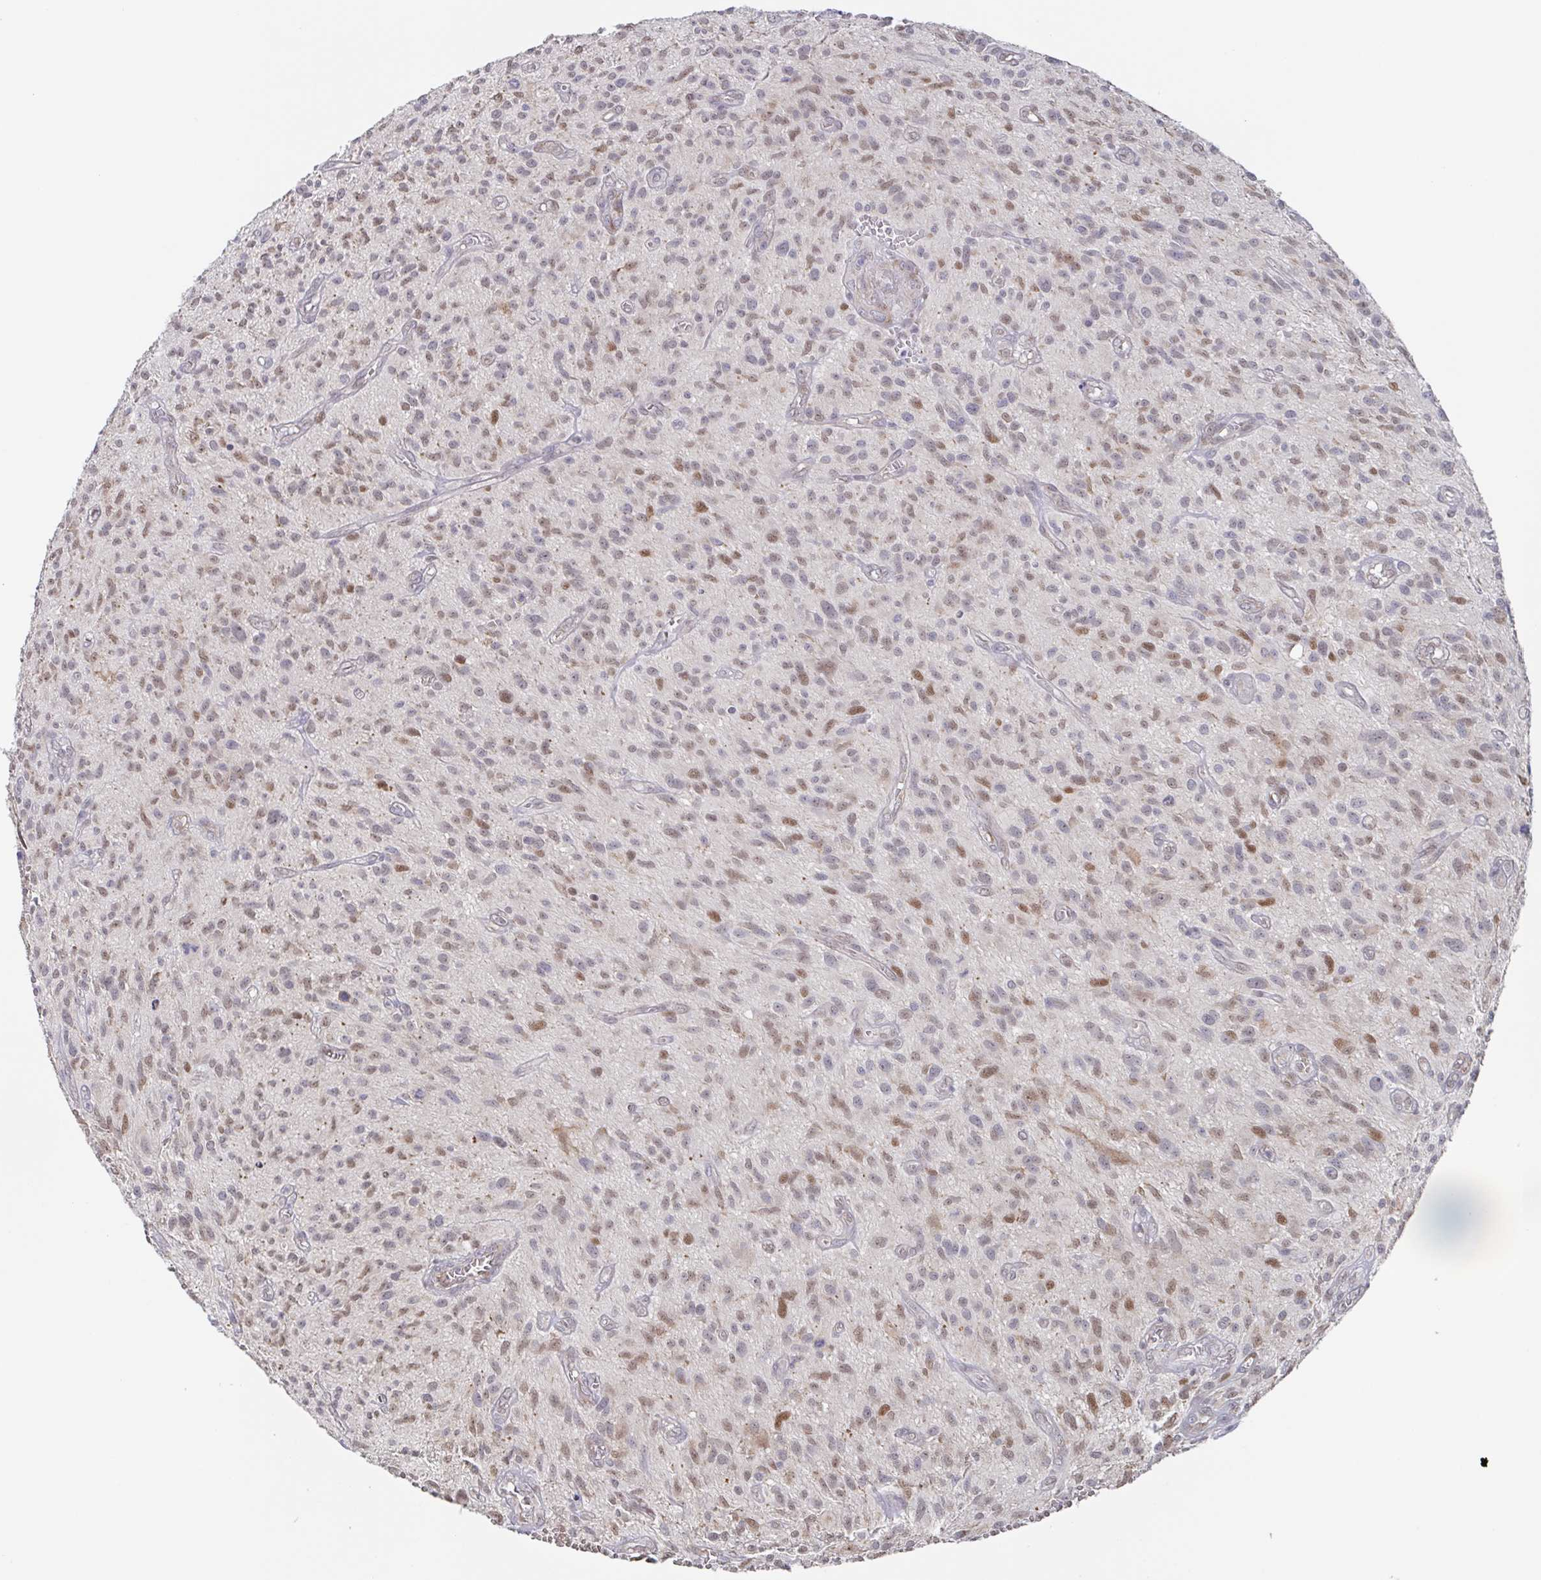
{"staining": {"intensity": "moderate", "quantity": "<25%", "location": "nuclear"}, "tissue": "glioma", "cell_type": "Tumor cells", "image_type": "cancer", "snomed": [{"axis": "morphology", "description": "Glioma, malignant, High grade"}, {"axis": "topography", "description": "Brain"}], "caption": "Protein expression analysis of human glioma reveals moderate nuclear positivity in about <25% of tumor cells.", "gene": "POU2F3", "patient": {"sex": "male", "age": 75}}